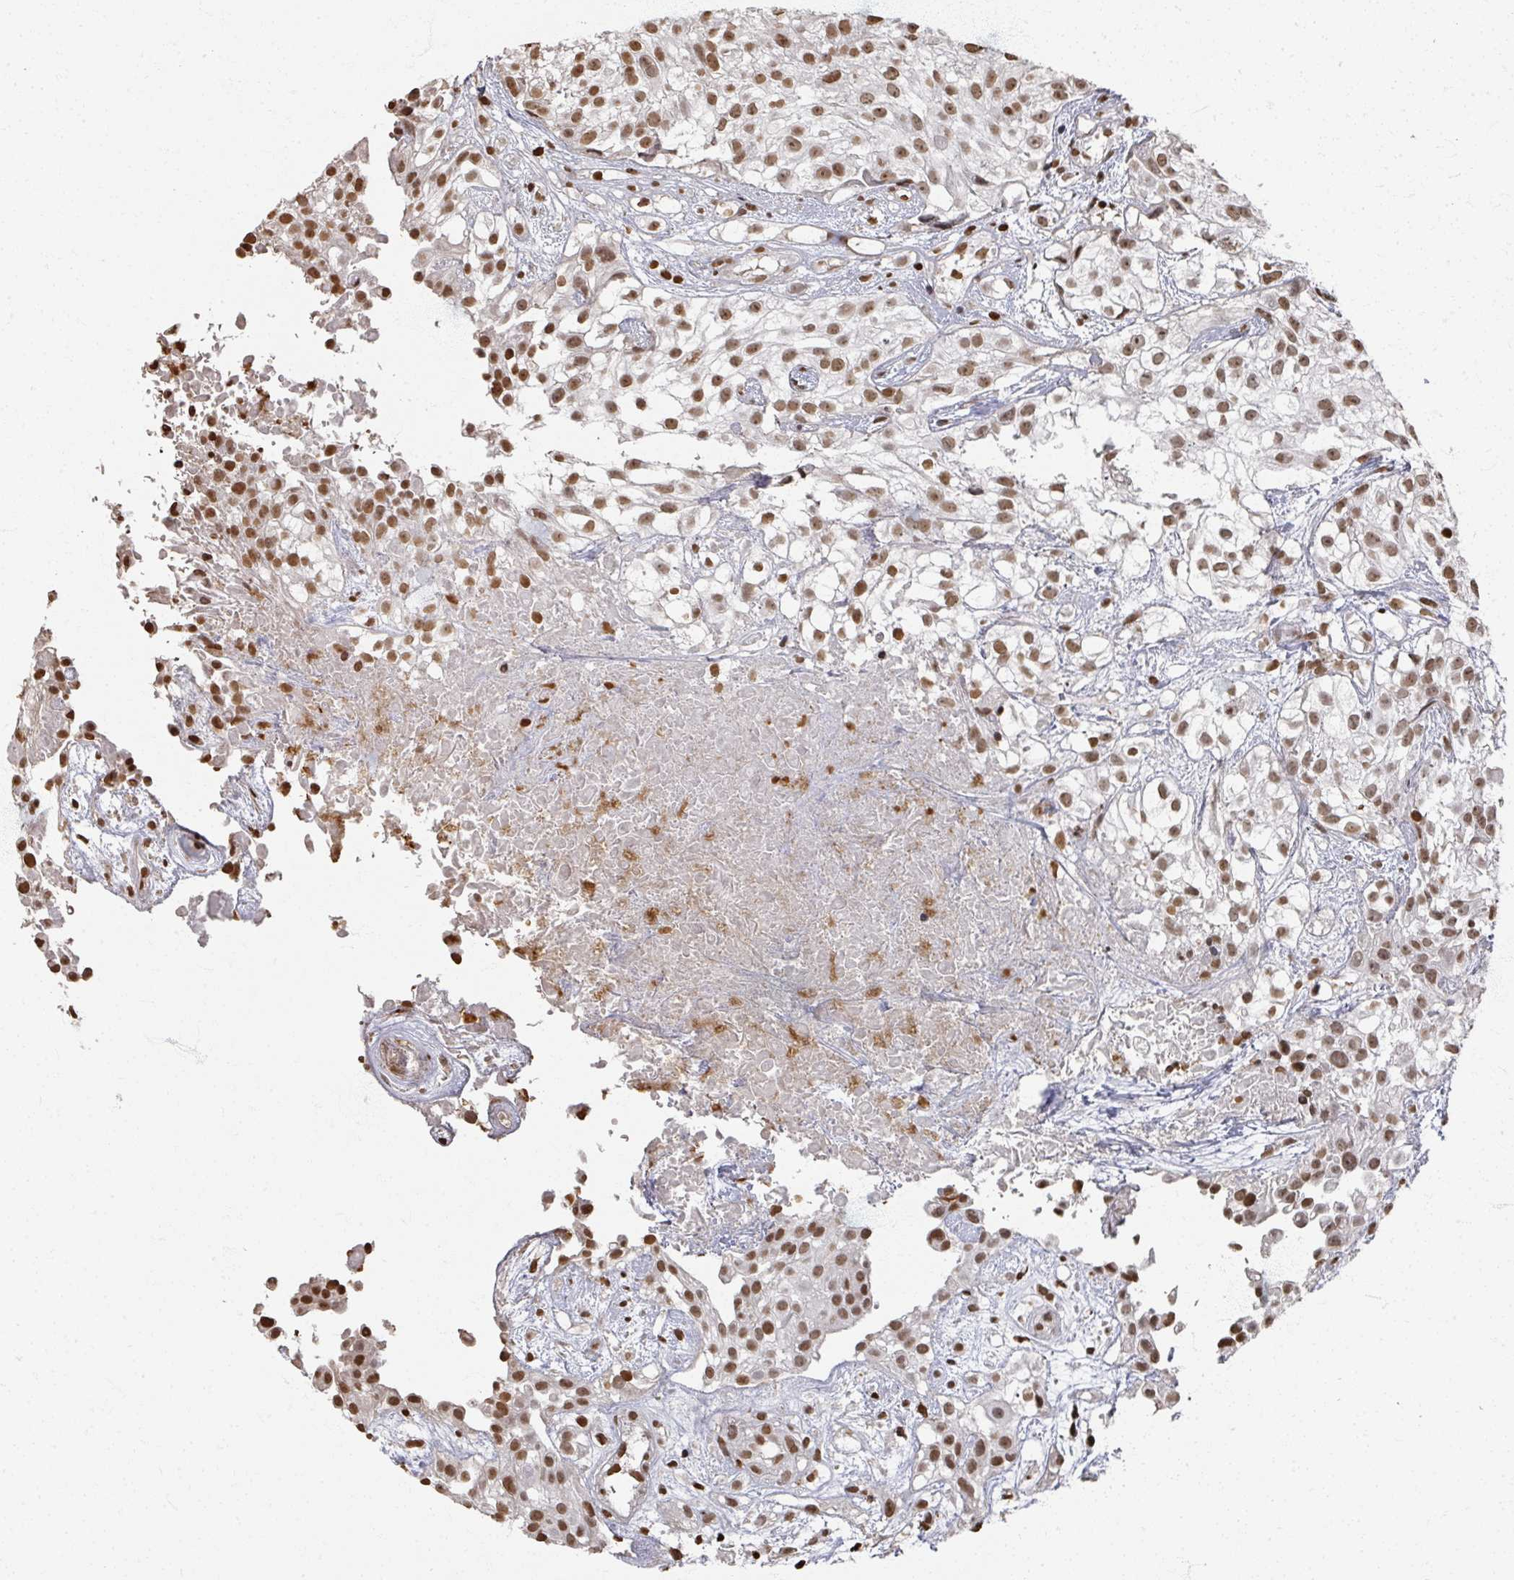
{"staining": {"intensity": "moderate", "quantity": ">75%", "location": "nuclear"}, "tissue": "urothelial cancer", "cell_type": "Tumor cells", "image_type": "cancer", "snomed": [{"axis": "morphology", "description": "Urothelial carcinoma, High grade"}, {"axis": "topography", "description": "Urinary bladder"}], "caption": "Protein staining shows moderate nuclear staining in about >75% of tumor cells in urothelial carcinoma (high-grade).", "gene": "DCUN1D5", "patient": {"sex": "male", "age": 56}}